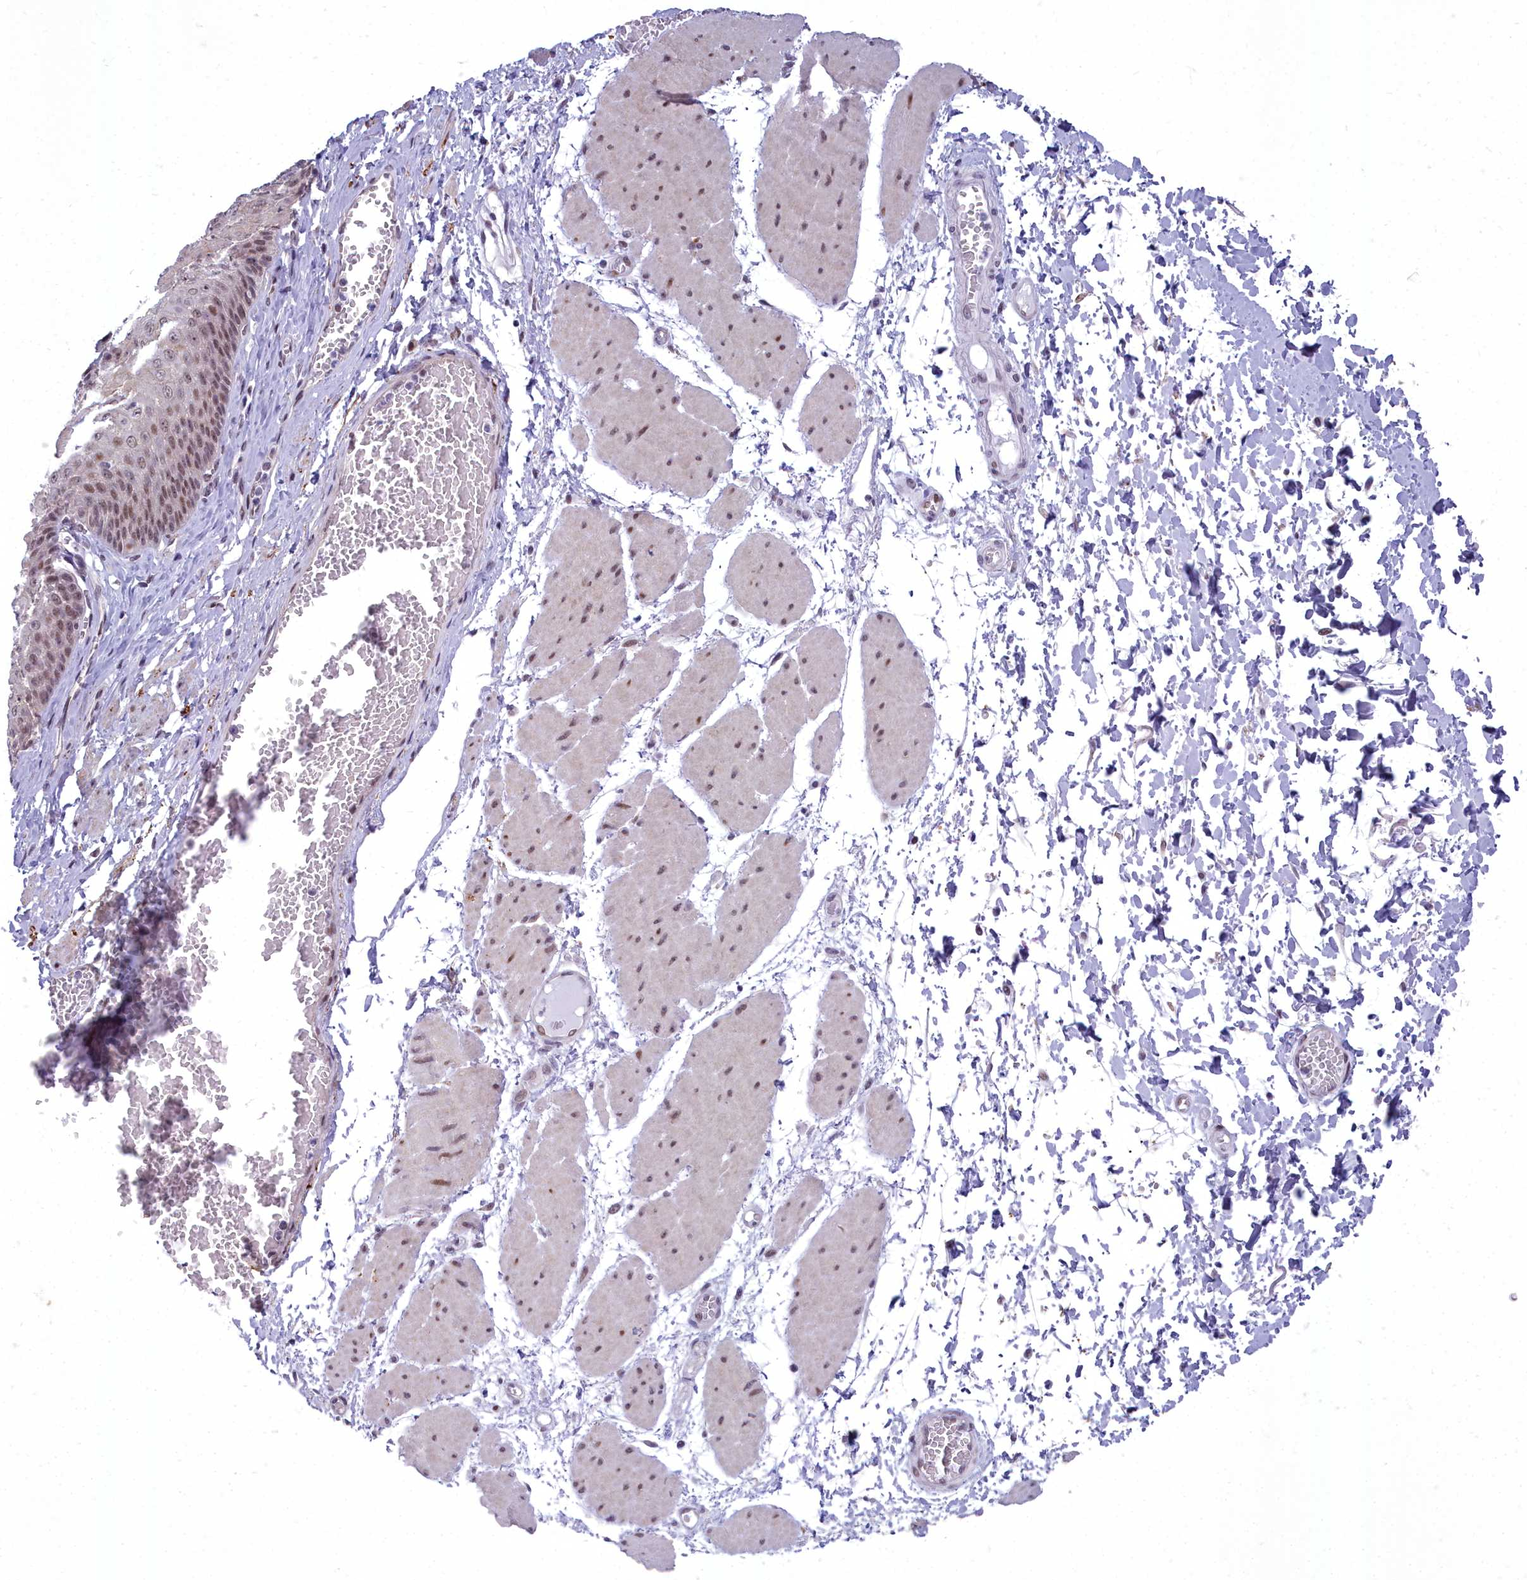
{"staining": {"intensity": "moderate", "quantity": "<25%", "location": "cytoplasmic/membranous,nuclear"}, "tissue": "esophagus", "cell_type": "Squamous epithelial cells", "image_type": "normal", "snomed": [{"axis": "morphology", "description": "Normal tissue, NOS"}, {"axis": "topography", "description": "Esophagus"}], "caption": "Squamous epithelial cells demonstrate low levels of moderate cytoplasmic/membranous,nuclear positivity in about <25% of cells in normal human esophagus.", "gene": "CEACAM19", "patient": {"sex": "male", "age": 60}}